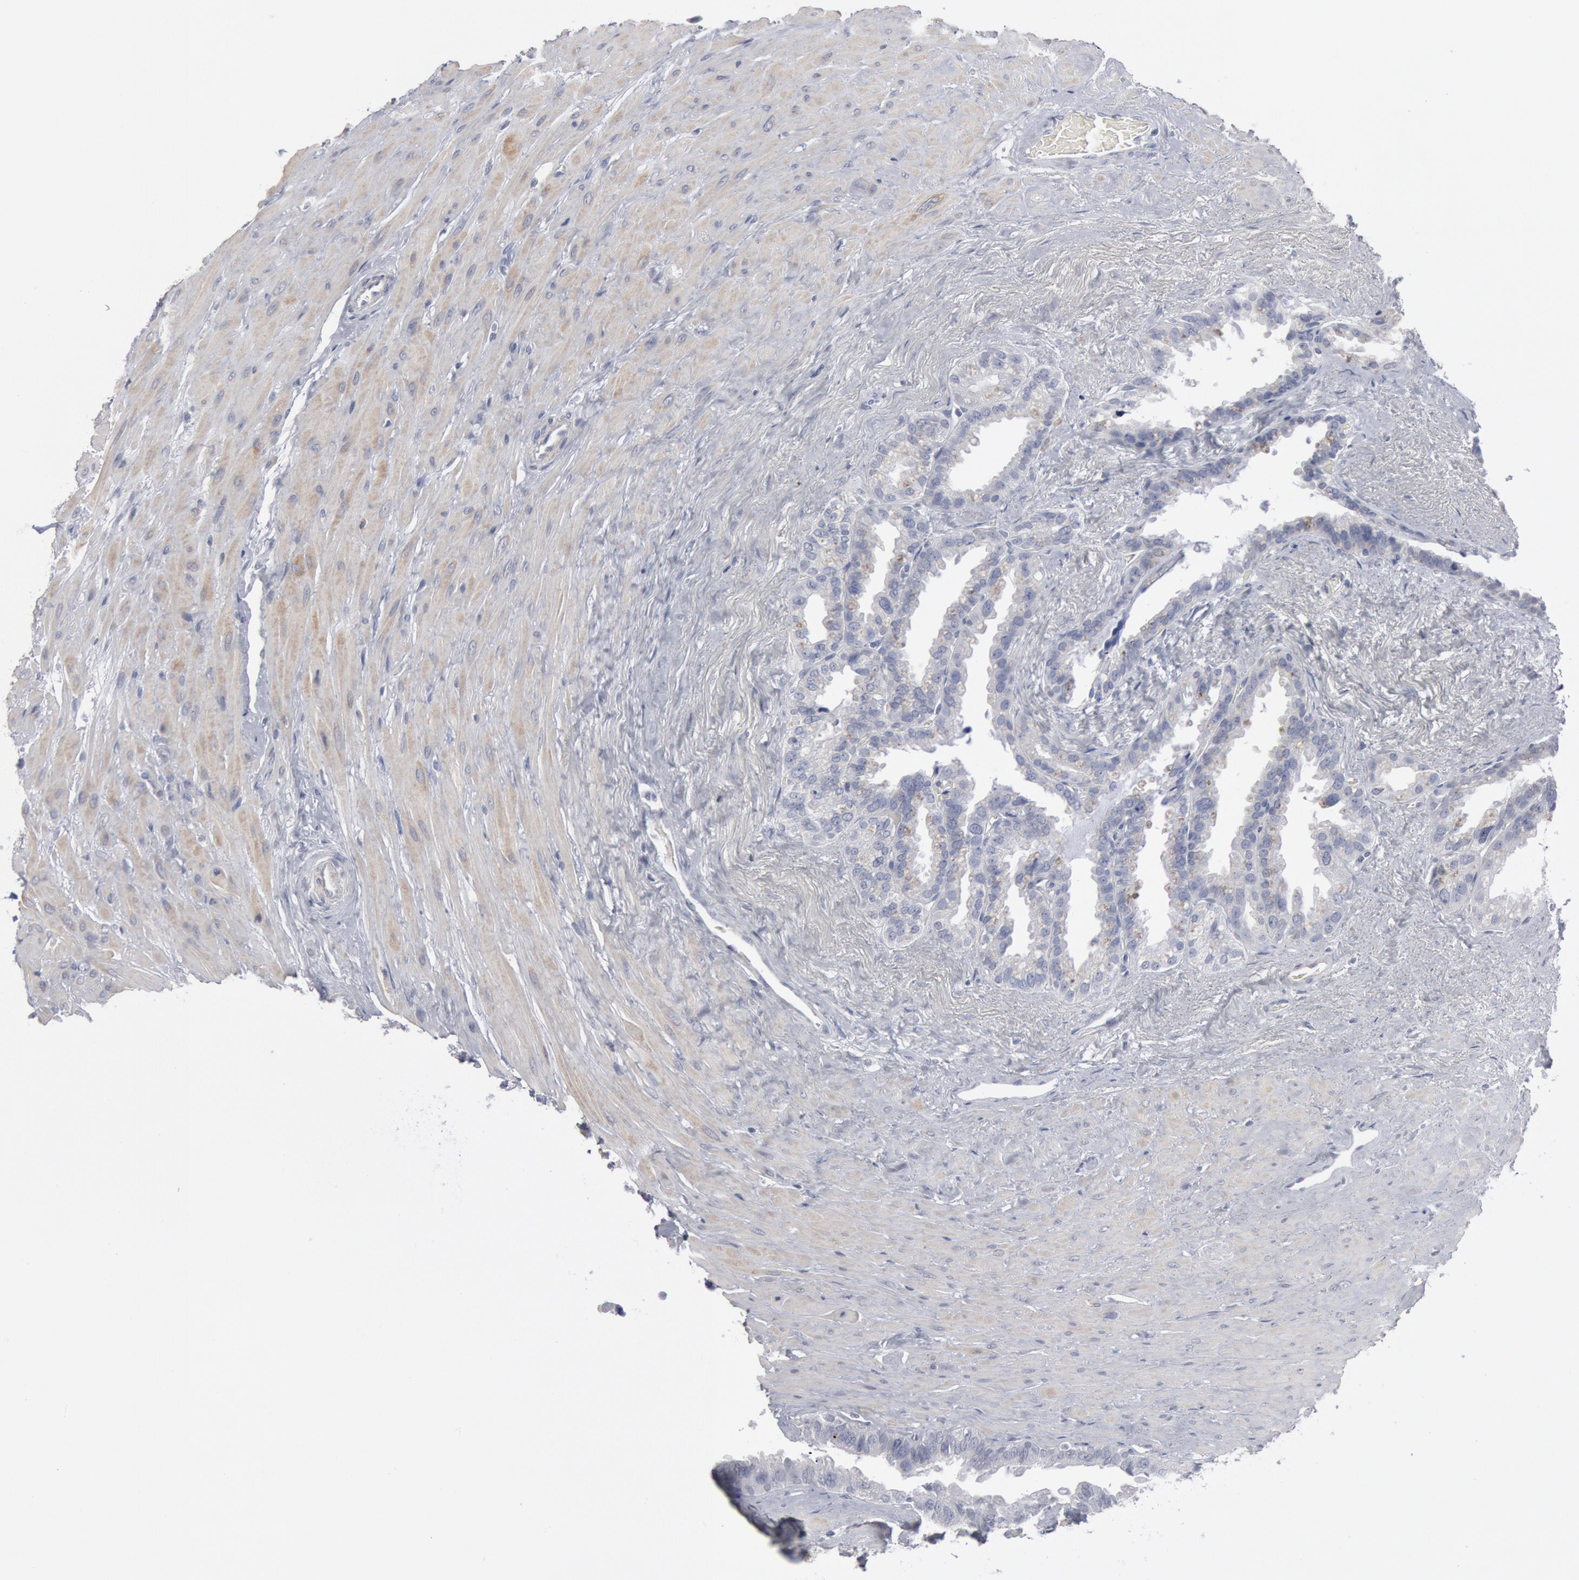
{"staining": {"intensity": "negative", "quantity": "none", "location": "none"}, "tissue": "seminal vesicle", "cell_type": "Glandular cells", "image_type": "normal", "snomed": [{"axis": "morphology", "description": "Normal tissue, NOS"}, {"axis": "topography", "description": "Prostate"}, {"axis": "topography", "description": "Seminal veicle"}], "caption": "Immunohistochemistry micrograph of benign seminal vesicle: seminal vesicle stained with DAB shows no significant protein expression in glandular cells. The staining was performed using DAB to visualize the protein expression in brown, while the nuclei were stained in blue with hematoxylin (Magnification: 20x).", "gene": "DMC1", "patient": {"sex": "male", "age": 63}}